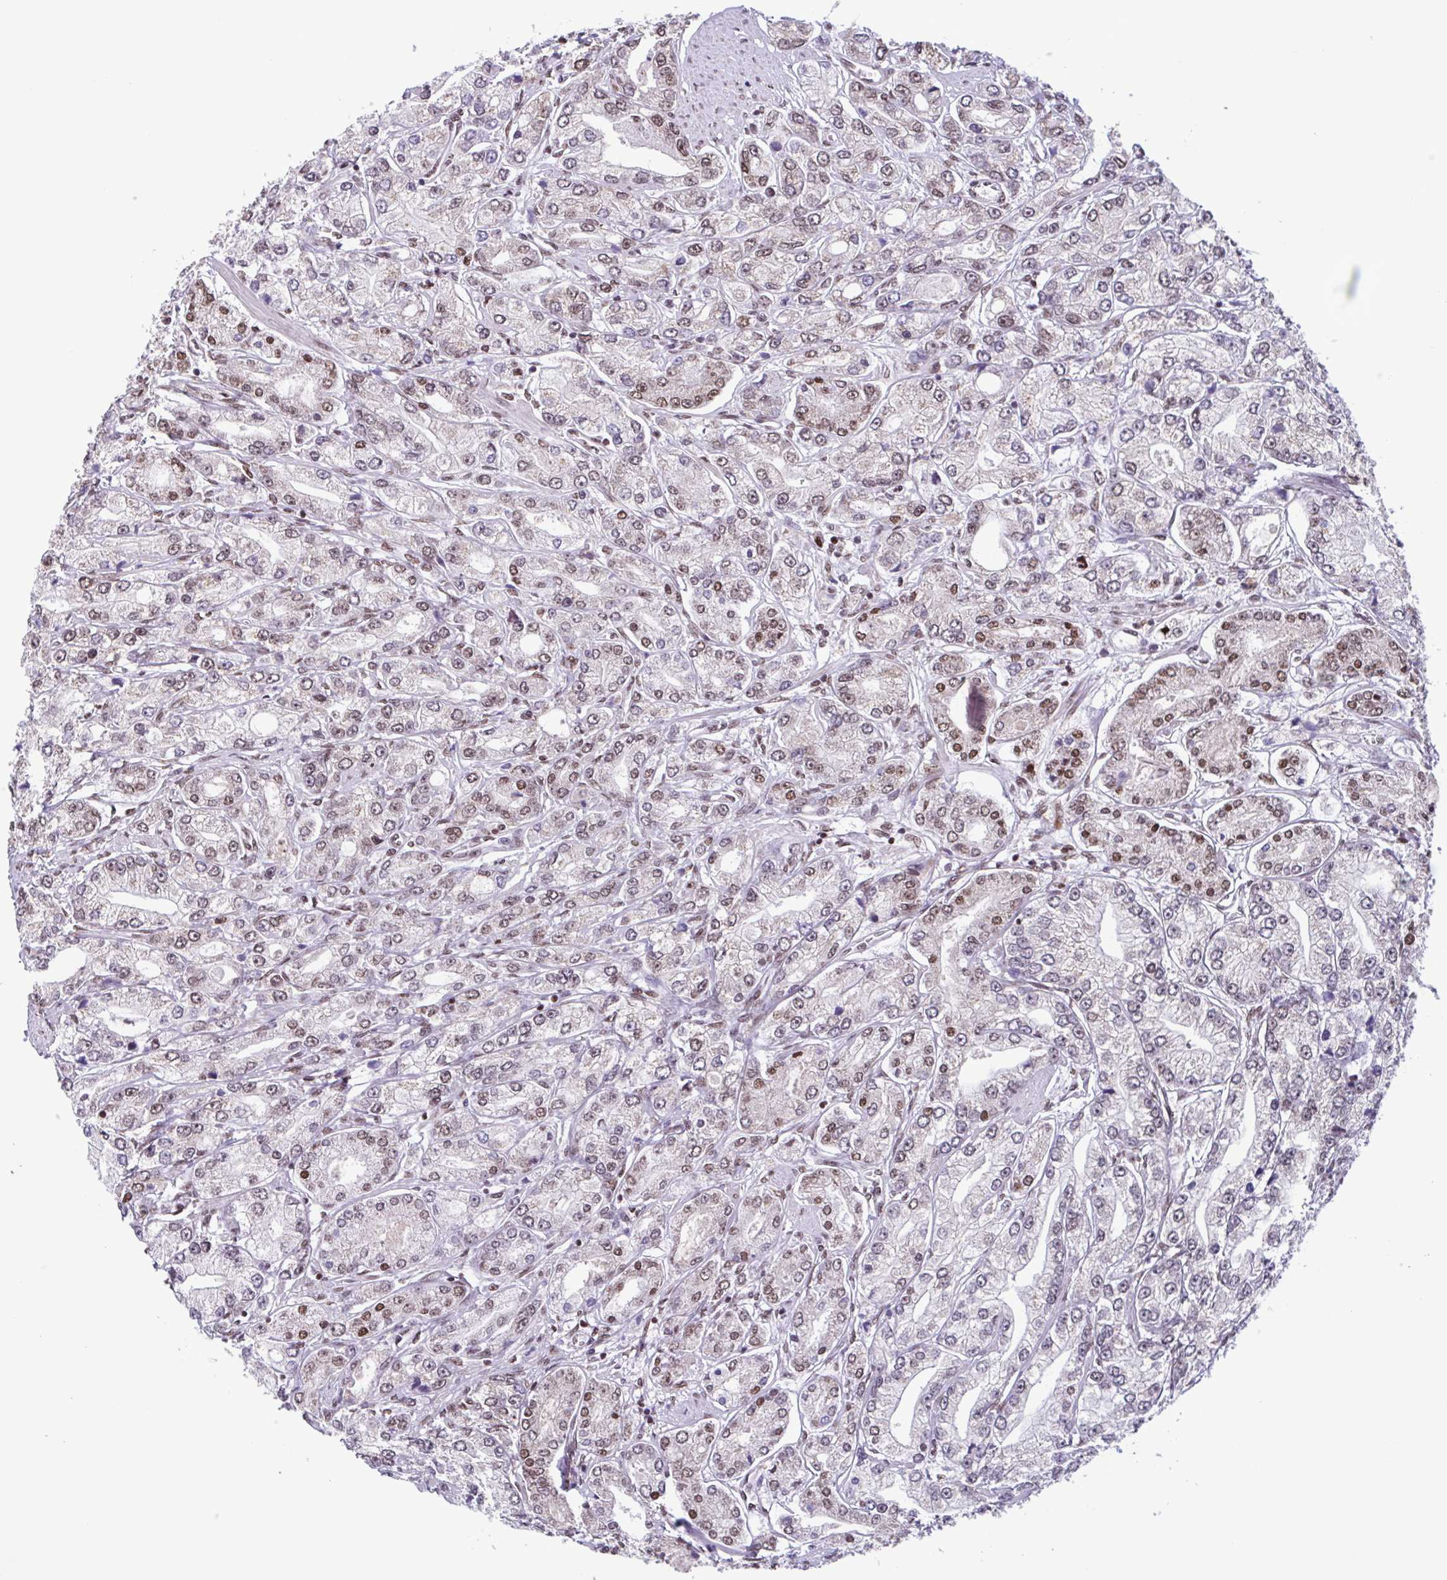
{"staining": {"intensity": "moderate", "quantity": "25%-75%", "location": "nuclear"}, "tissue": "prostate cancer", "cell_type": "Tumor cells", "image_type": "cancer", "snomed": [{"axis": "morphology", "description": "Adenocarcinoma, High grade"}, {"axis": "topography", "description": "Prostate"}], "caption": "Prostate high-grade adenocarcinoma was stained to show a protein in brown. There is medium levels of moderate nuclear staining in approximately 25%-75% of tumor cells.", "gene": "TIMM21", "patient": {"sex": "male", "age": 66}}